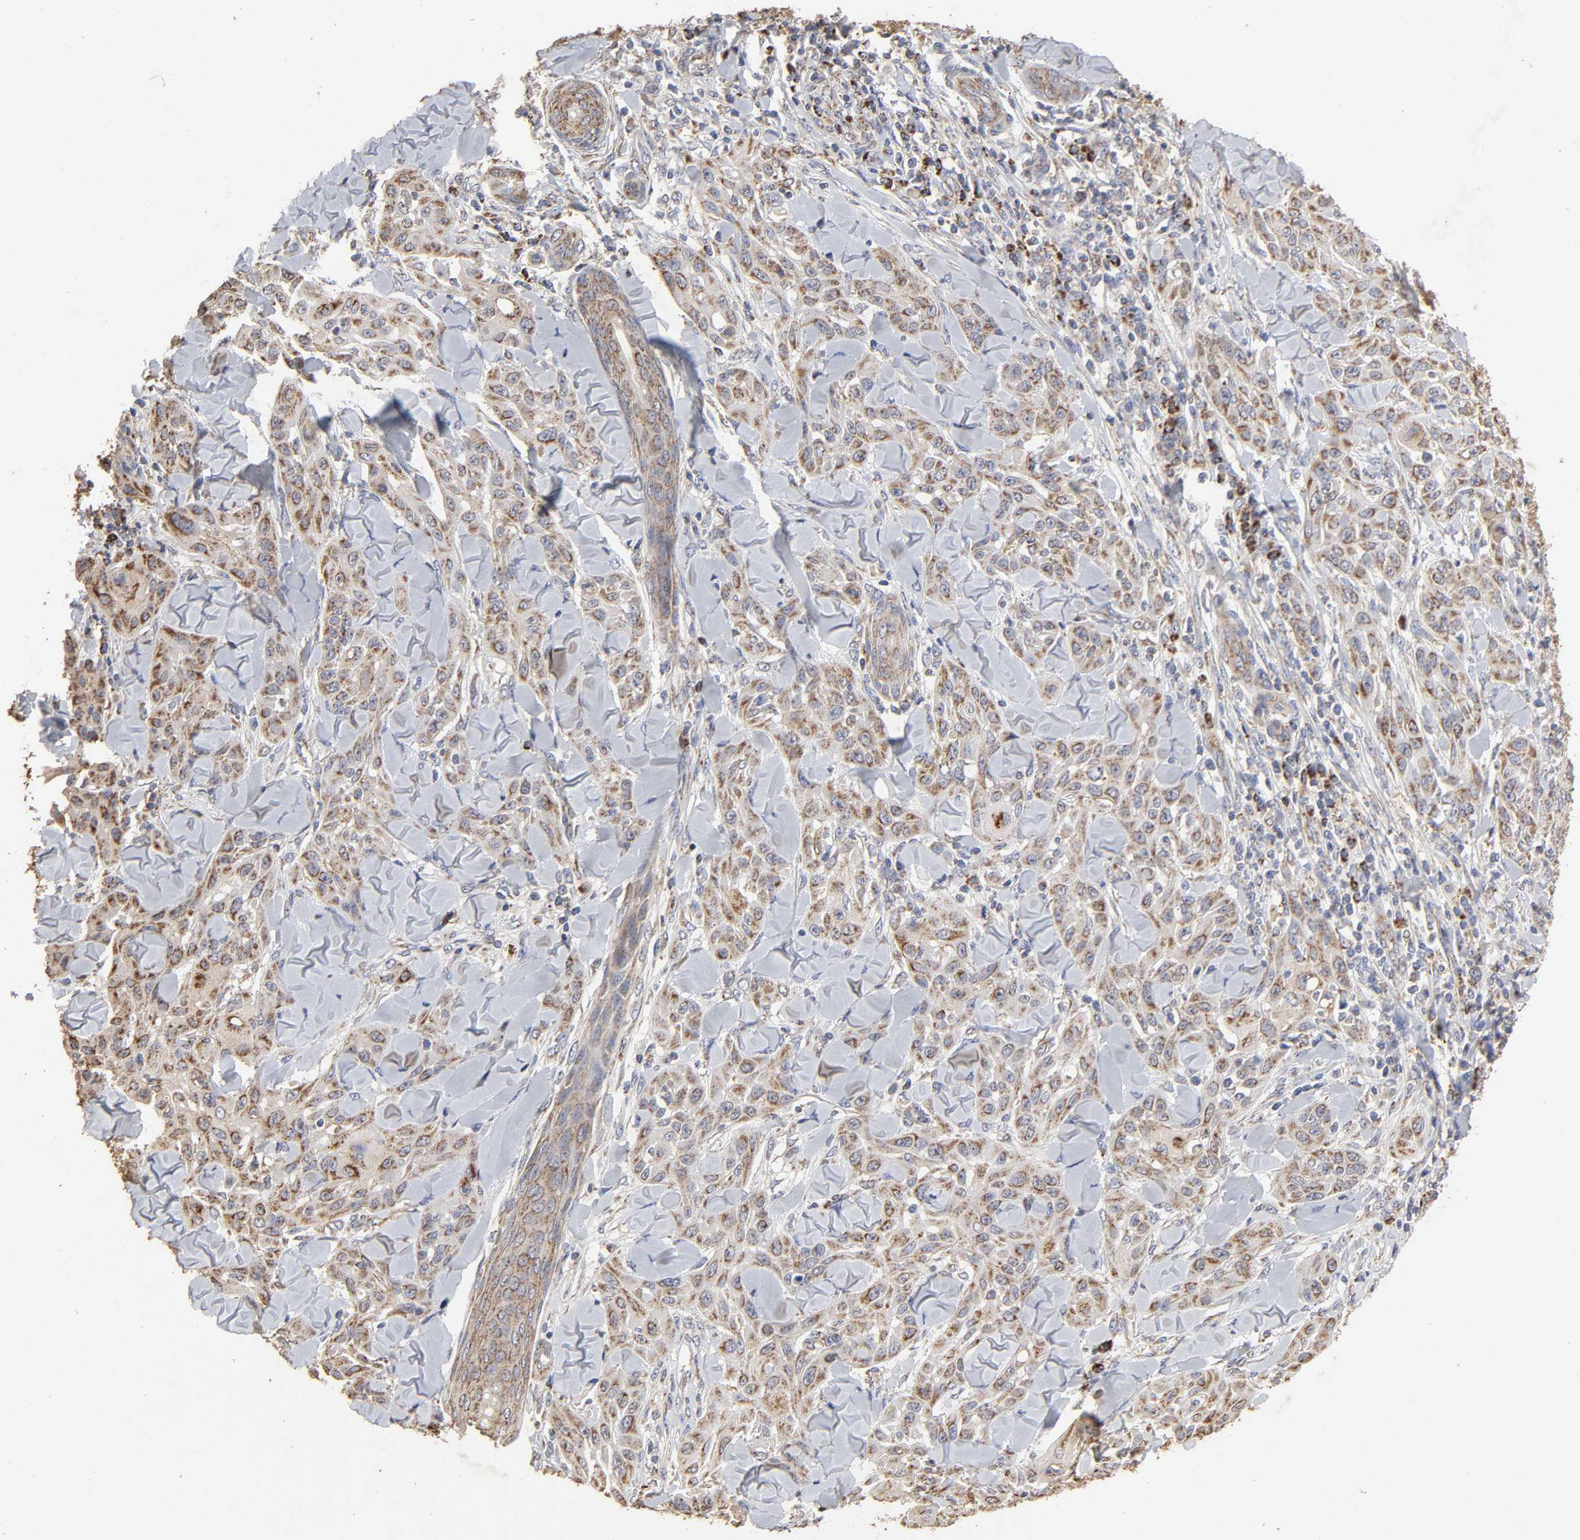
{"staining": {"intensity": "moderate", "quantity": ">75%", "location": "cytoplasmic/membranous"}, "tissue": "skin cancer", "cell_type": "Tumor cells", "image_type": "cancer", "snomed": [{"axis": "morphology", "description": "Squamous cell carcinoma, NOS"}, {"axis": "topography", "description": "Skin"}], "caption": "Immunohistochemistry (IHC) image of neoplastic tissue: human skin cancer stained using IHC shows medium levels of moderate protein expression localized specifically in the cytoplasmic/membranous of tumor cells, appearing as a cytoplasmic/membranous brown color.", "gene": "CYCS", "patient": {"sex": "male", "age": 24}}